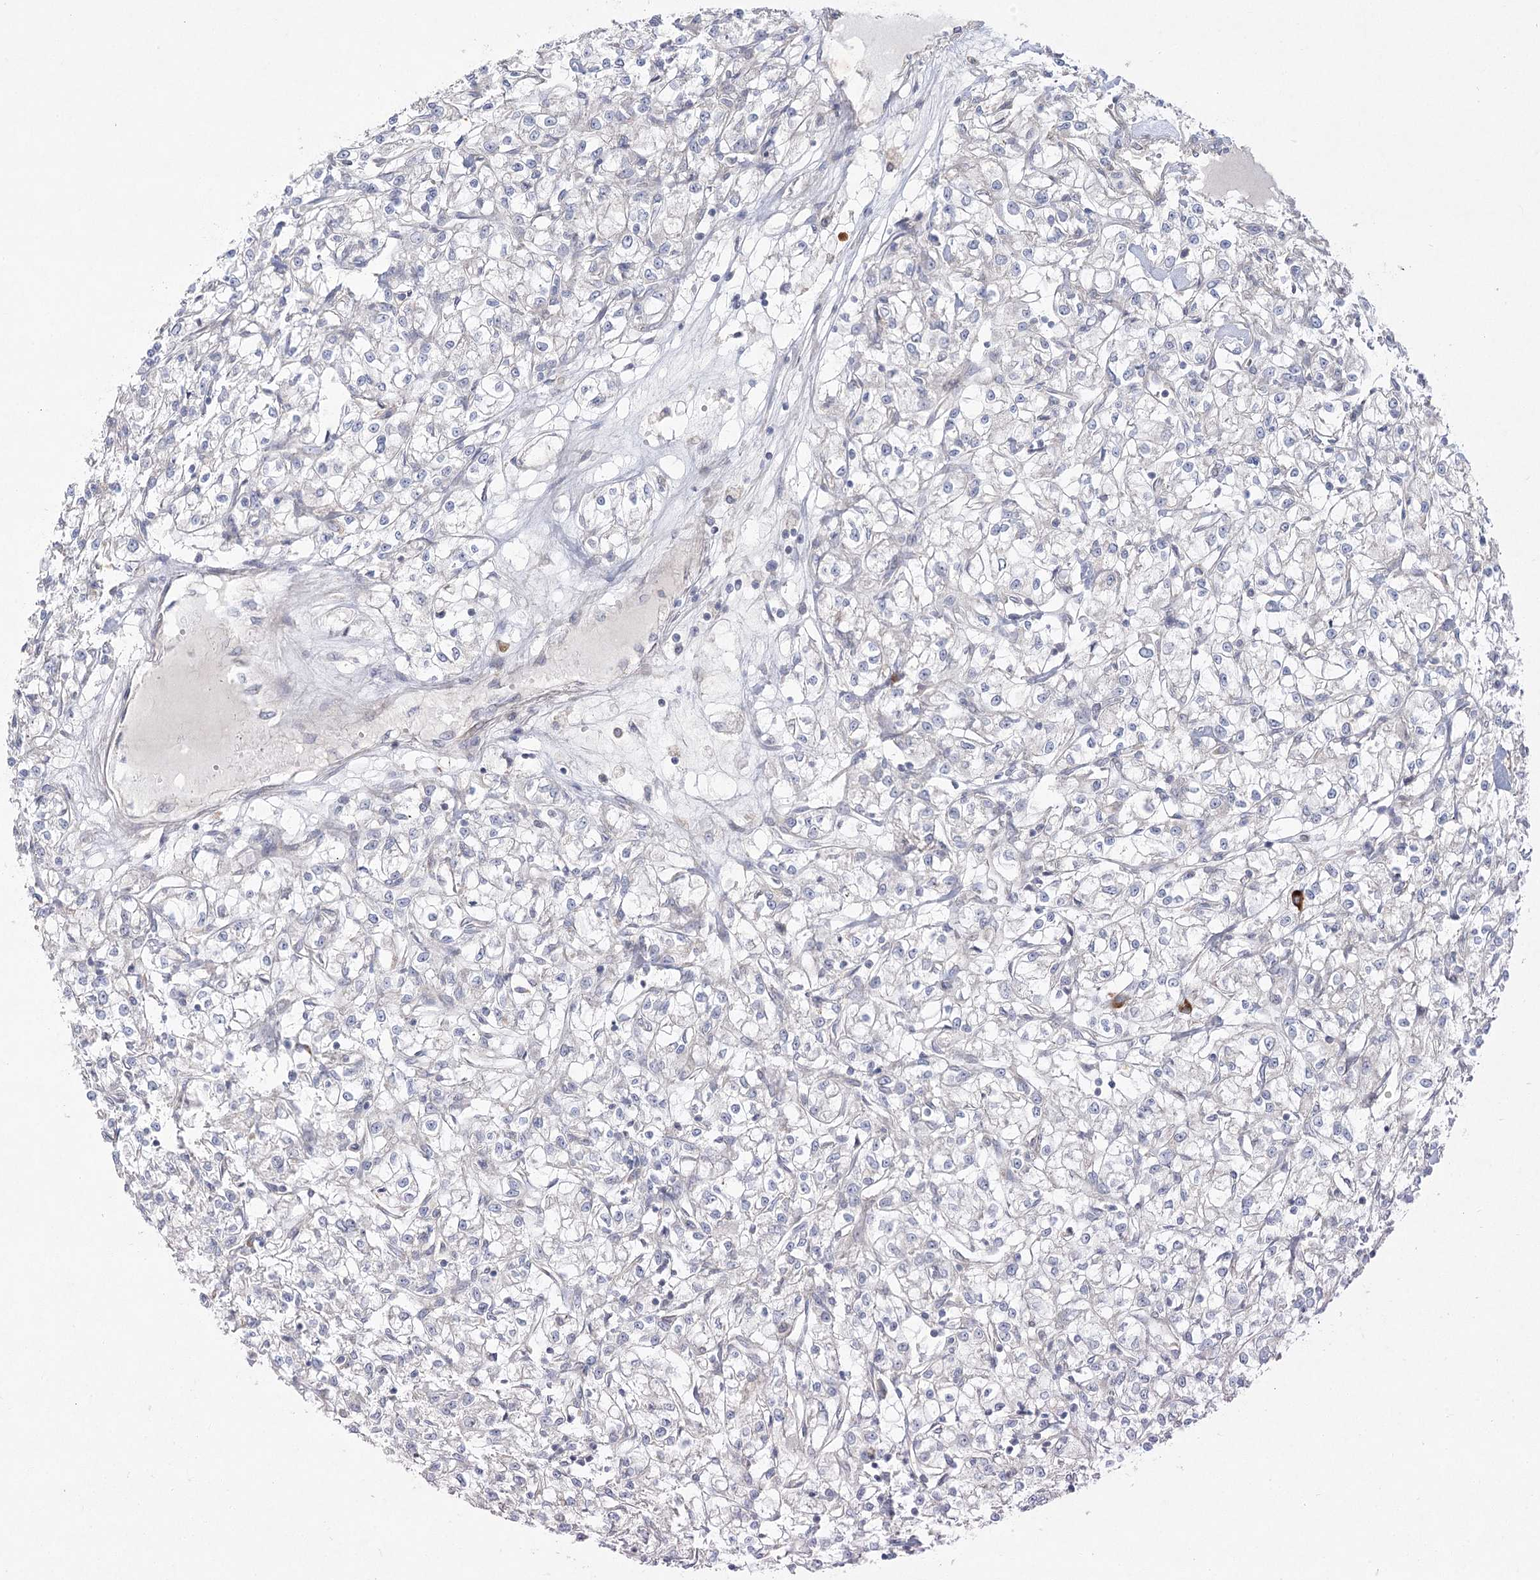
{"staining": {"intensity": "negative", "quantity": "none", "location": "none"}, "tissue": "renal cancer", "cell_type": "Tumor cells", "image_type": "cancer", "snomed": [{"axis": "morphology", "description": "Adenocarcinoma, NOS"}, {"axis": "topography", "description": "Kidney"}], "caption": "The IHC histopathology image has no significant staining in tumor cells of renal cancer (adenocarcinoma) tissue. (DAB (3,3'-diaminobenzidine) immunohistochemistry with hematoxylin counter stain).", "gene": "CAMTA1", "patient": {"sex": "female", "age": 59}}